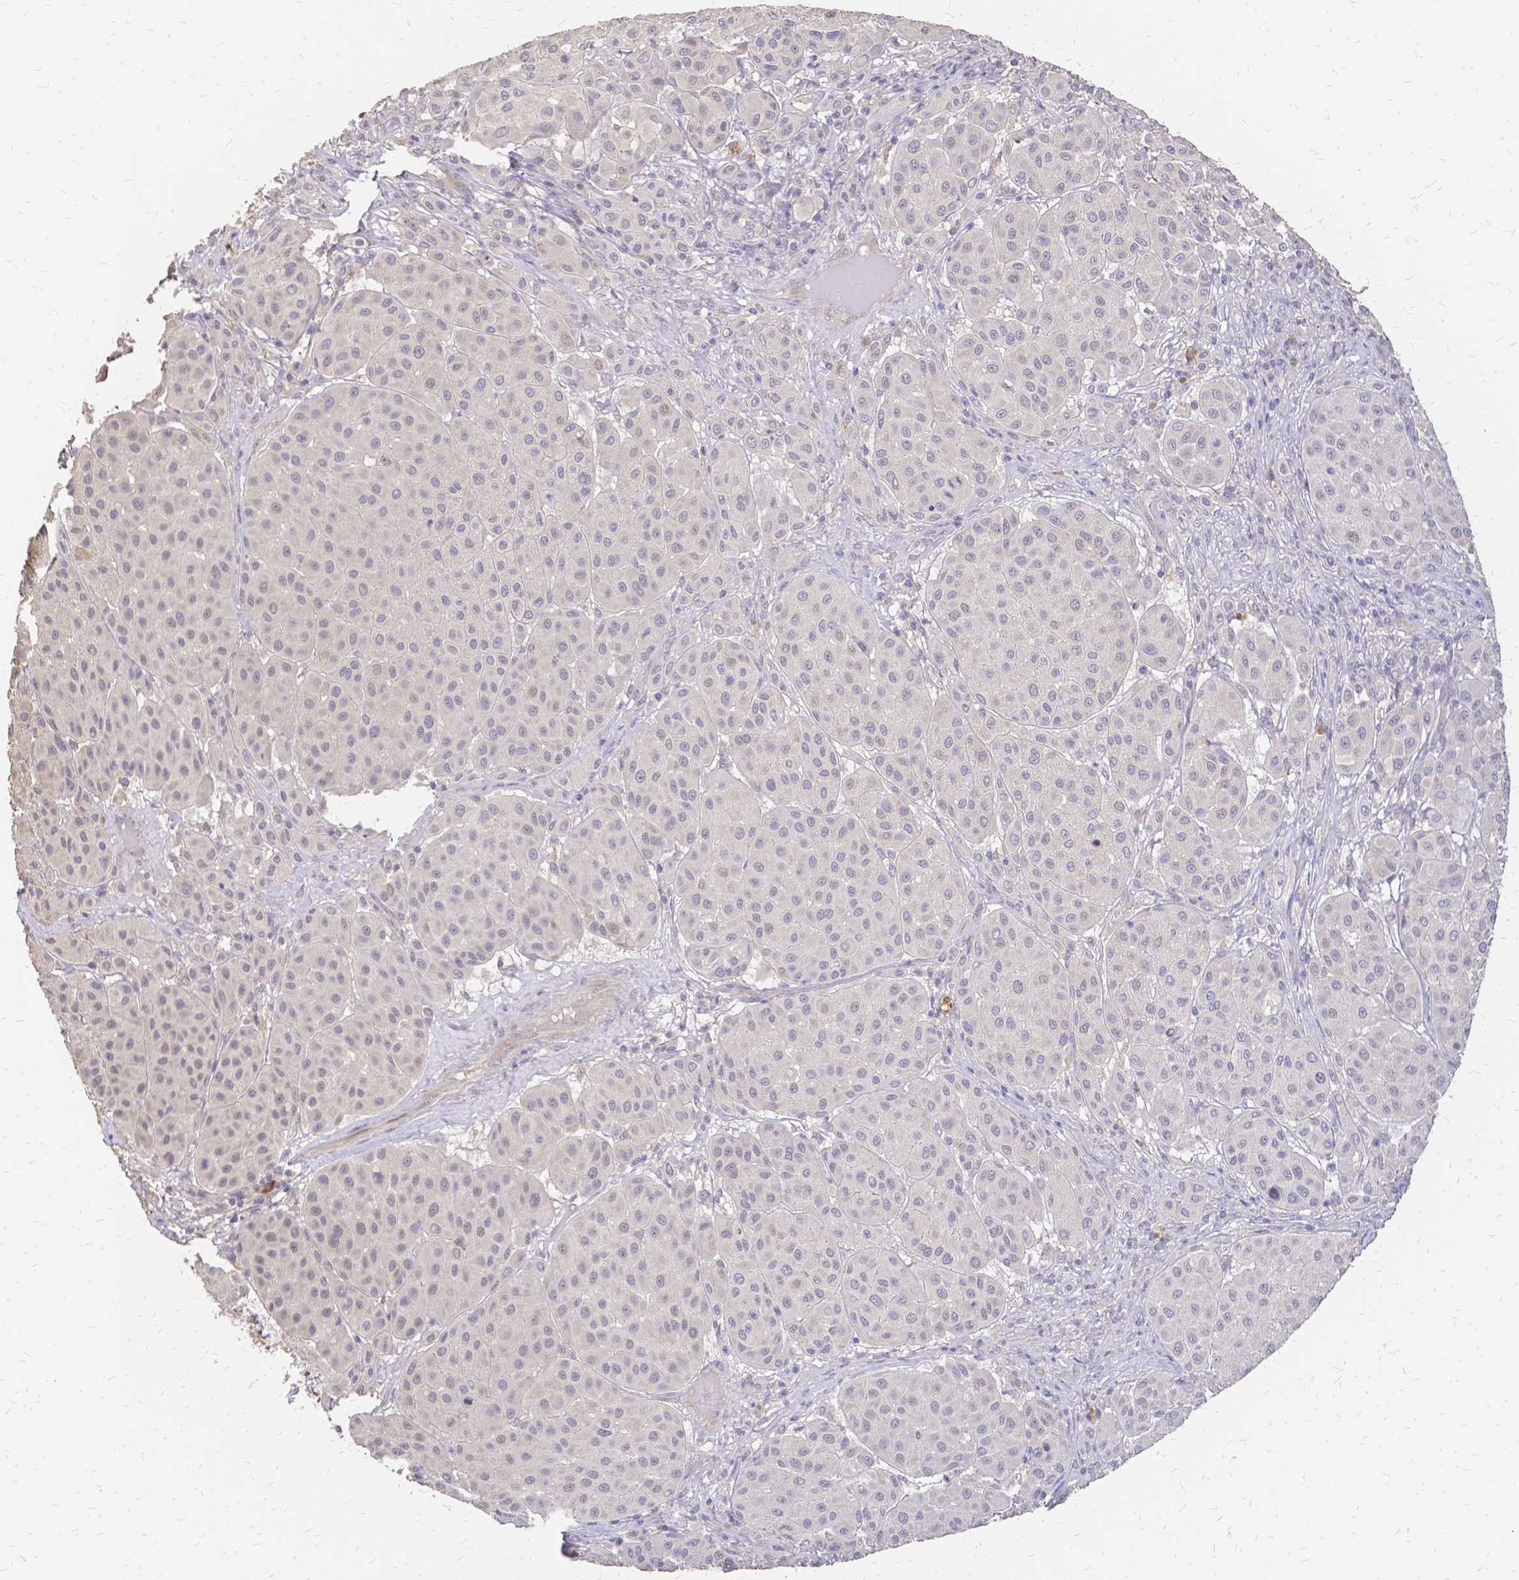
{"staining": {"intensity": "negative", "quantity": "none", "location": "none"}, "tissue": "melanoma", "cell_type": "Tumor cells", "image_type": "cancer", "snomed": [{"axis": "morphology", "description": "Malignant melanoma, Metastatic site"}, {"axis": "topography", "description": "Smooth muscle"}], "caption": "Image shows no protein expression in tumor cells of melanoma tissue.", "gene": "CIB1", "patient": {"sex": "male", "age": 41}}